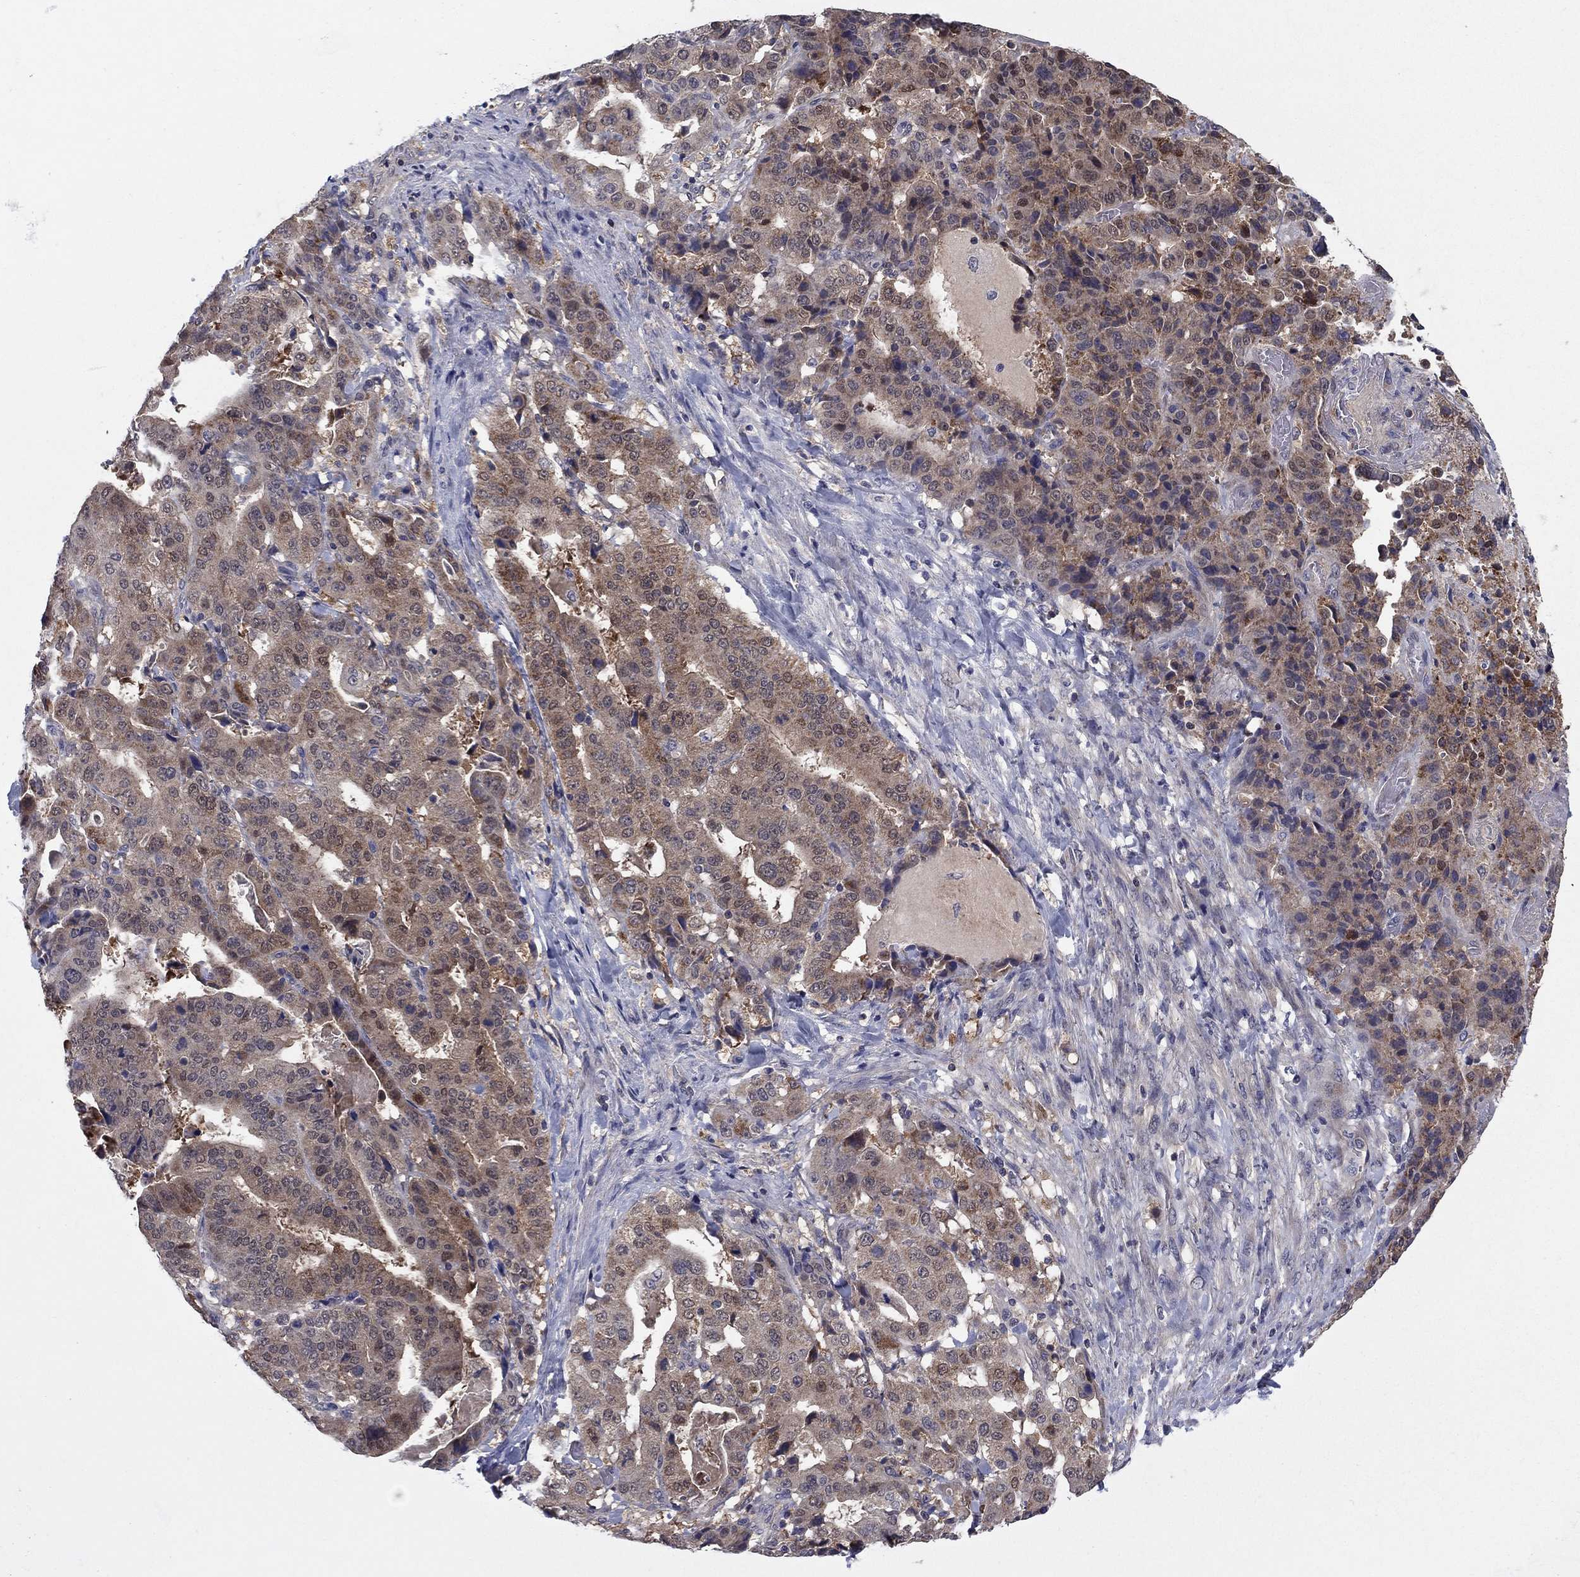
{"staining": {"intensity": "moderate", "quantity": "25%-75%", "location": "cytoplasmic/membranous"}, "tissue": "stomach cancer", "cell_type": "Tumor cells", "image_type": "cancer", "snomed": [{"axis": "morphology", "description": "Adenocarcinoma, NOS"}, {"axis": "topography", "description": "Stomach"}], "caption": "A brown stain labels moderate cytoplasmic/membranous positivity of a protein in human stomach cancer tumor cells. (Brightfield microscopy of DAB IHC at high magnification).", "gene": "GRHPR", "patient": {"sex": "male", "age": 48}}